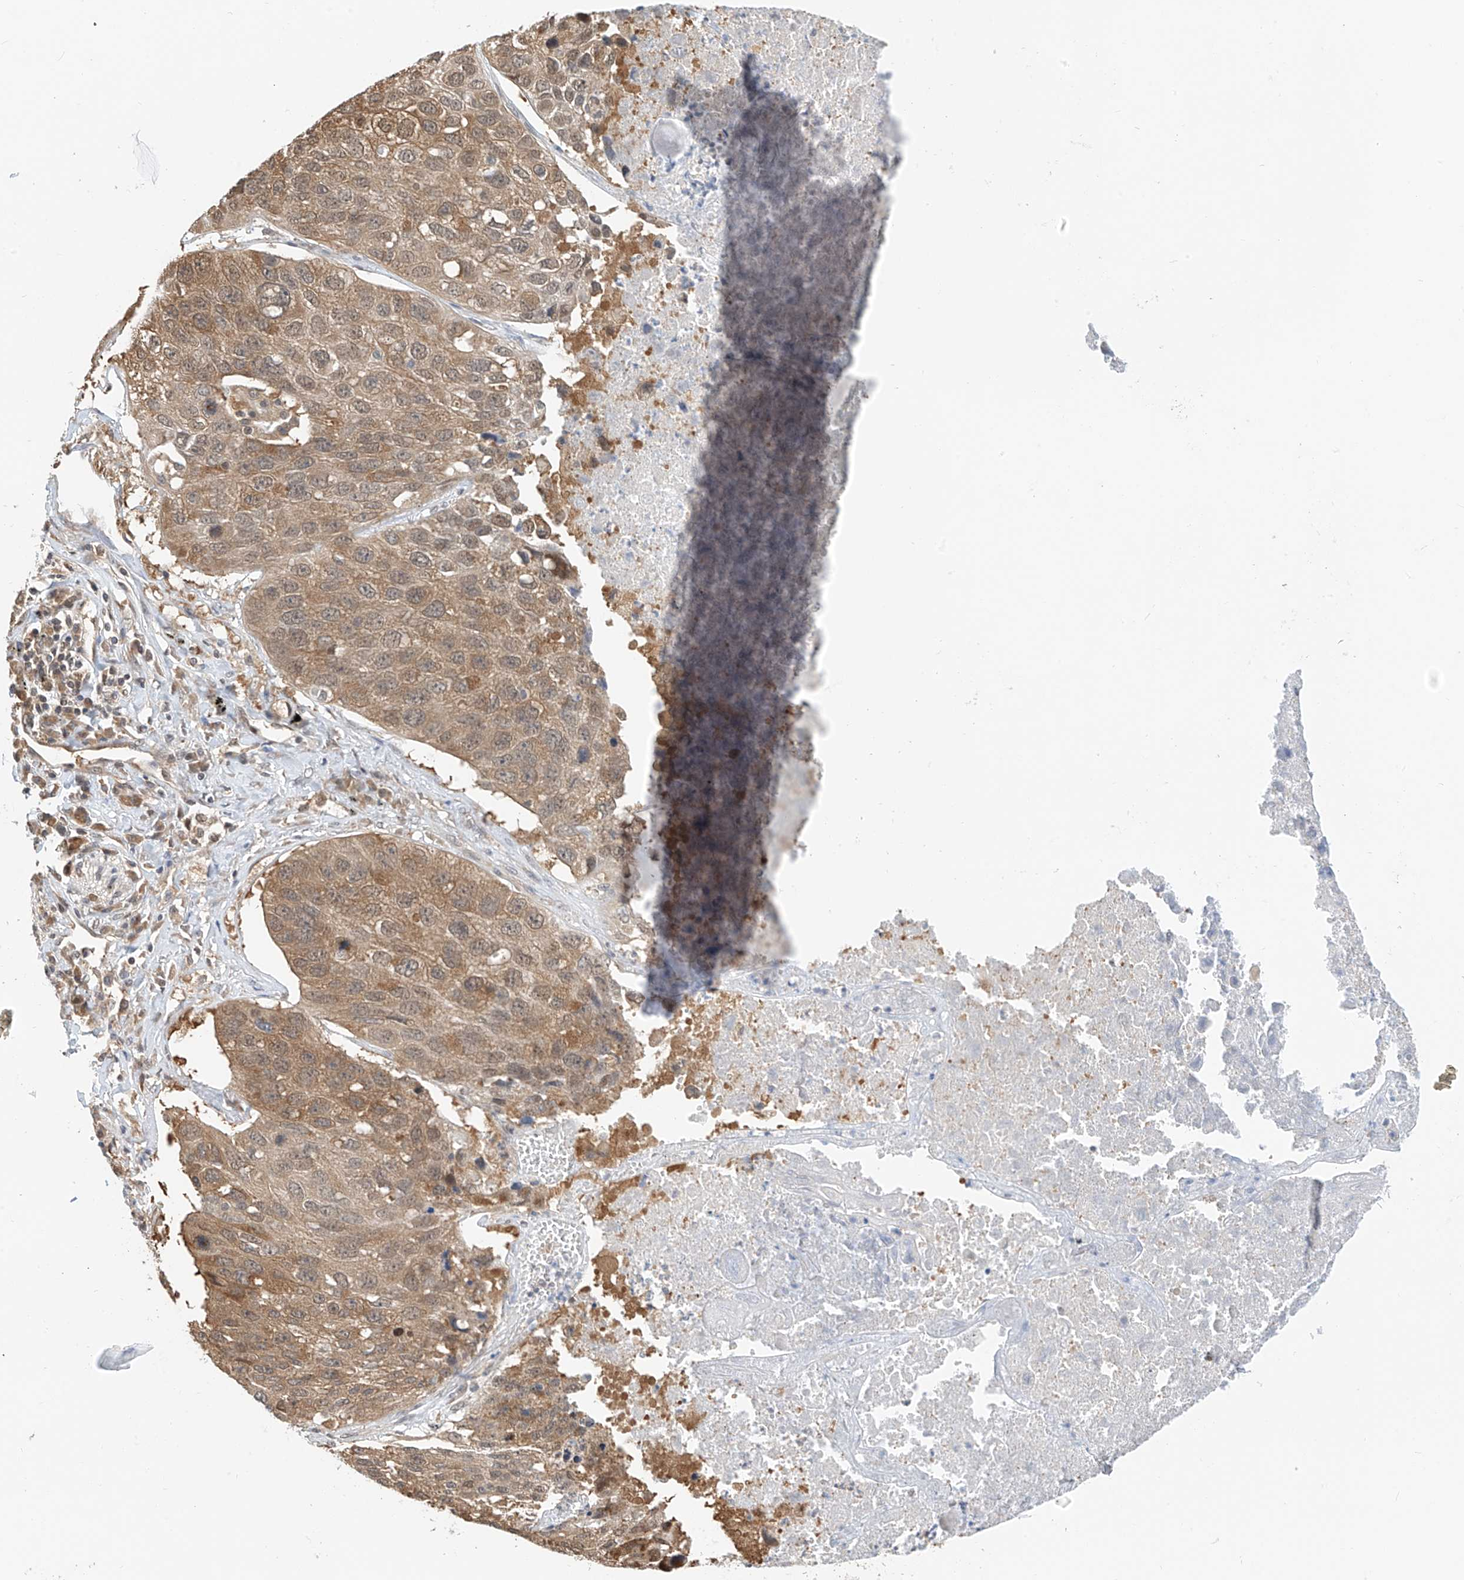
{"staining": {"intensity": "moderate", "quantity": ">75%", "location": "cytoplasmic/membranous"}, "tissue": "lung cancer", "cell_type": "Tumor cells", "image_type": "cancer", "snomed": [{"axis": "morphology", "description": "Squamous cell carcinoma, NOS"}, {"axis": "topography", "description": "Lung"}], "caption": "Immunohistochemistry (DAB (3,3'-diaminobenzidine)) staining of human lung cancer (squamous cell carcinoma) demonstrates moderate cytoplasmic/membranous protein expression in approximately >75% of tumor cells.", "gene": "PPA2", "patient": {"sex": "male", "age": 61}}